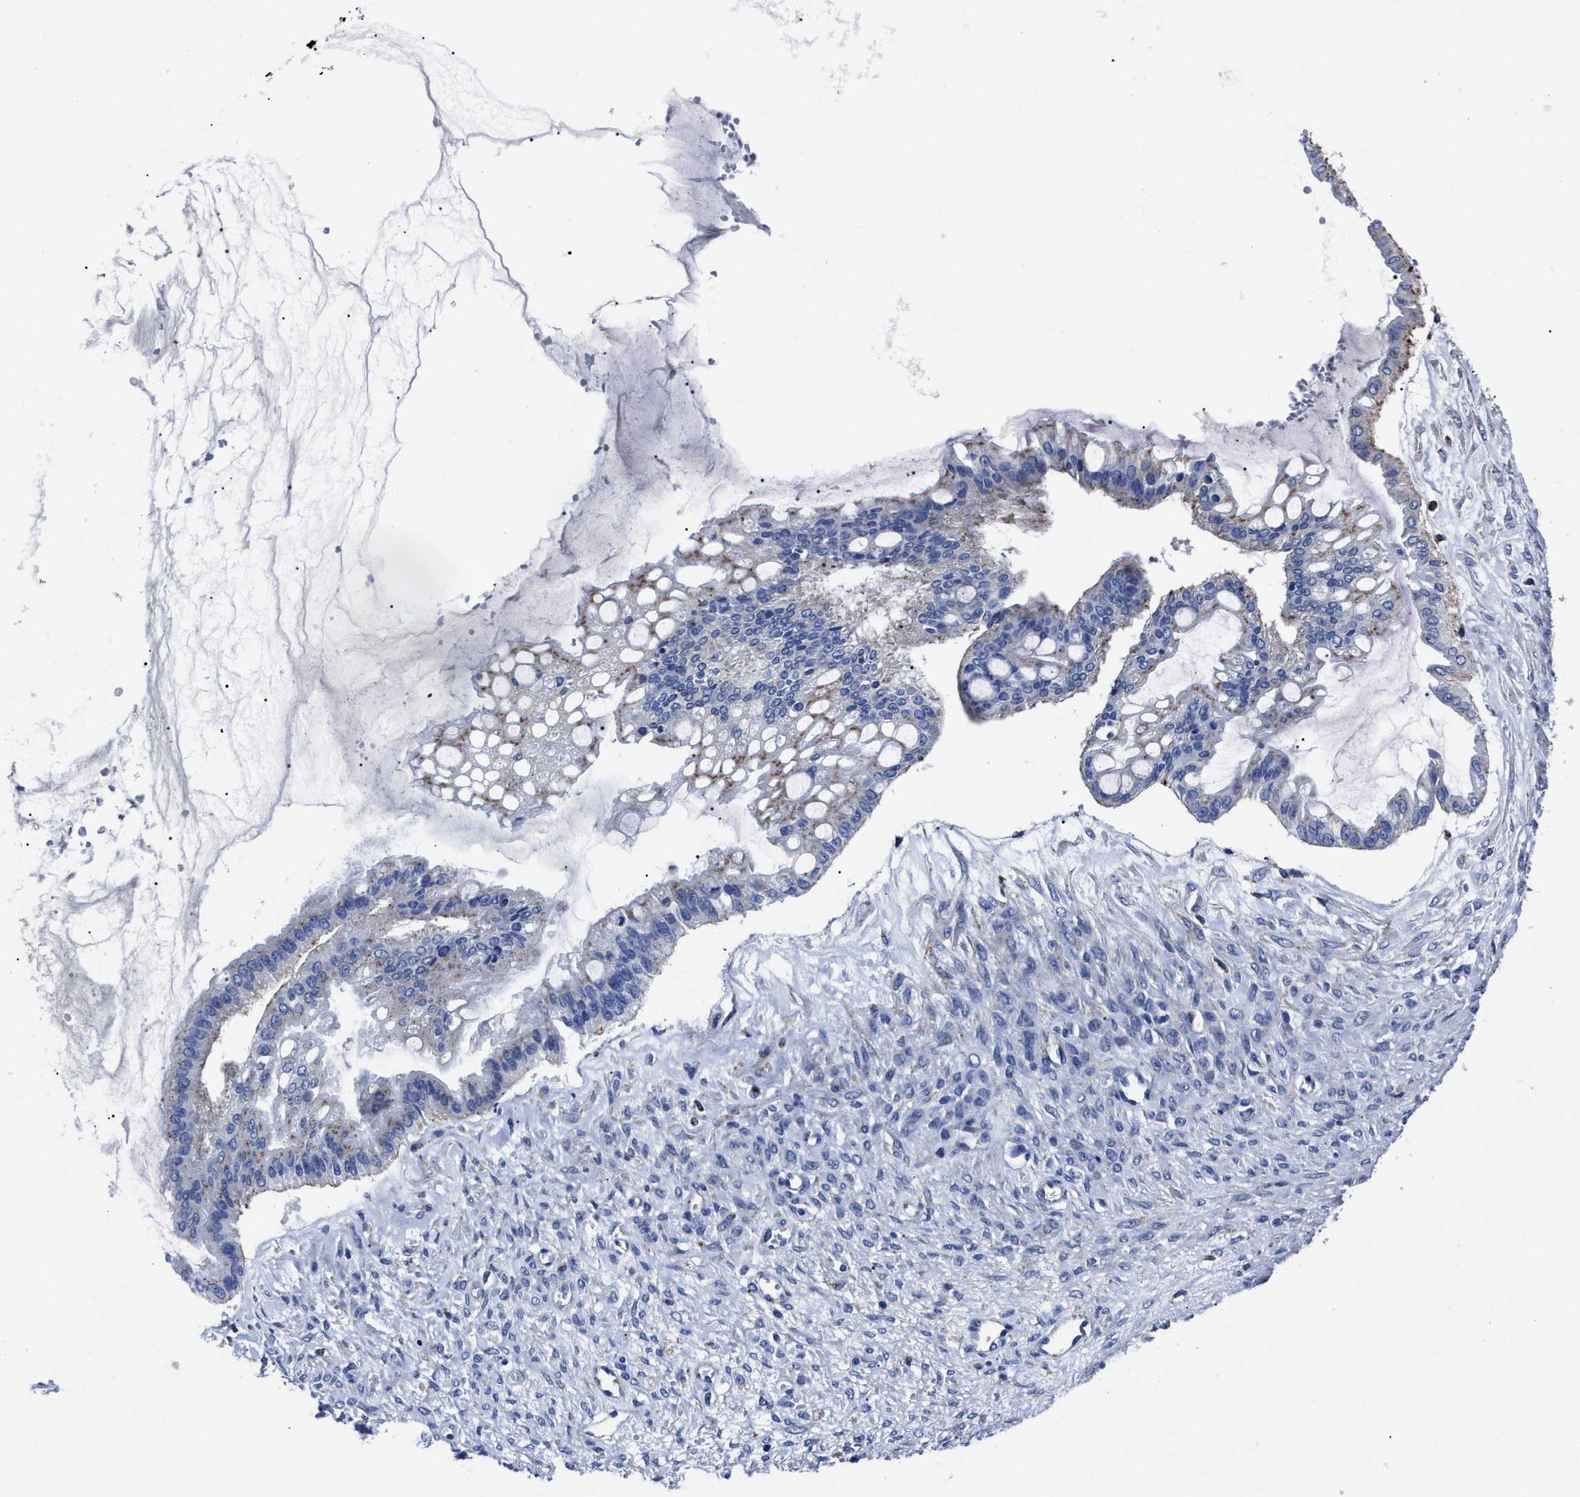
{"staining": {"intensity": "negative", "quantity": "none", "location": "none"}, "tissue": "ovarian cancer", "cell_type": "Tumor cells", "image_type": "cancer", "snomed": [{"axis": "morphology", "description": "Cystadenocarcinoma, mucinous, NOS"}, {"axis": "topography", "description": "Ovary"}], "caption": "DAB immunohistochemical staining of human mucinous cystadenocarcinoma (ovarian) reveals no significant positivity in tumor cells.", "gene": "LAMTOR4", "patient": {"sex": "female", "age": 73}}